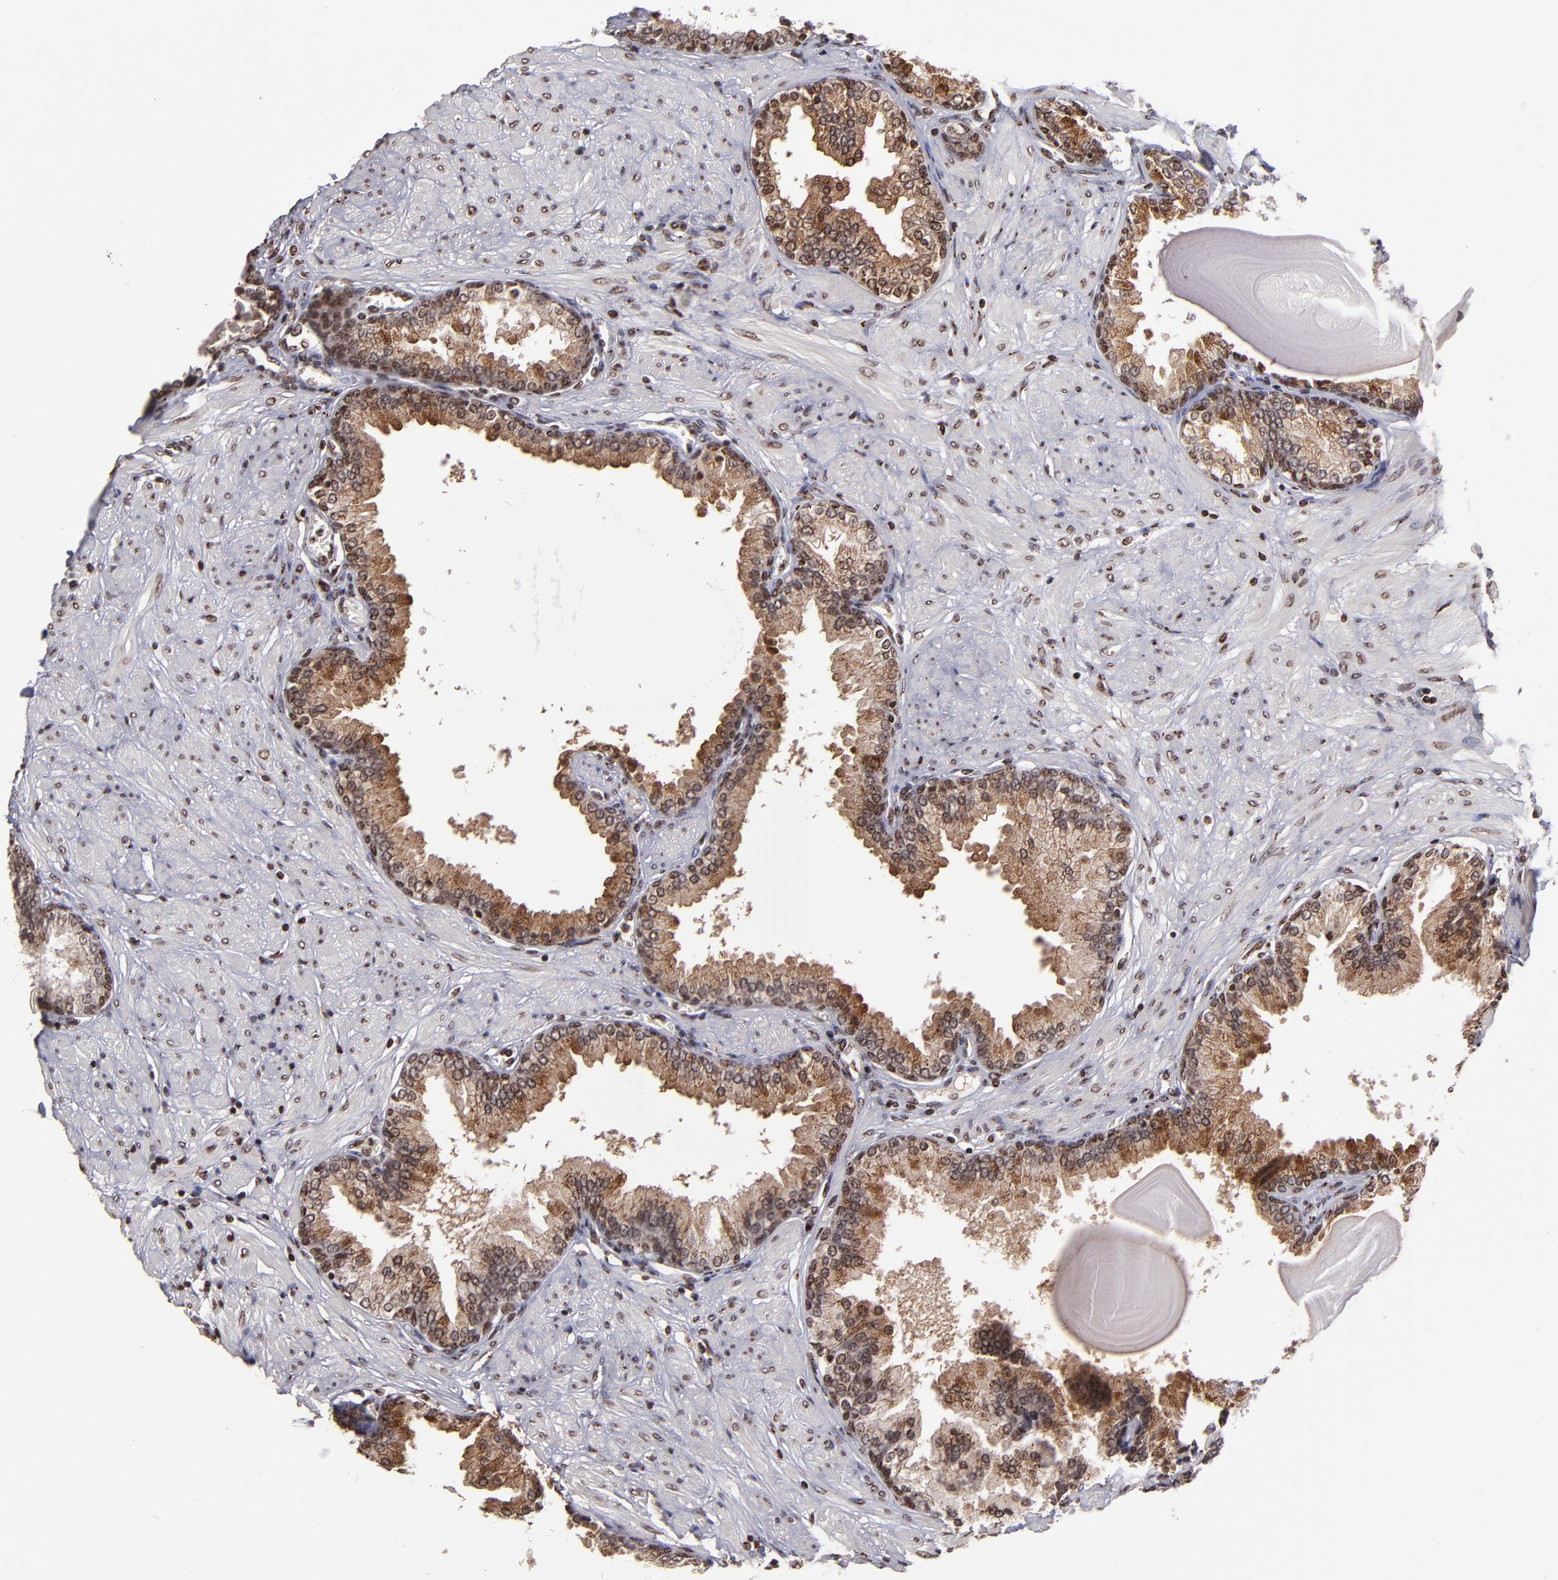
{"staining": {"intensity": "strong", "quantity": ">75%", "location": "cytoplasmic/membranous,nuclear"}, "tissue": "prostate", "cell_type": "Glandular cells", "image_type": "normal", "snomed": [{"axis": "morphology", "description": "Normal tissue, NOS"}, {"axis": "topography", "description": "Prostate"}], "caption": "Prostate stained with DAB immunohistochemistry (IHC) exhibits high levels of strong cytoplasmic/membranous,nuclear staining in about >75% of glandular cells. The protein is shown in brown color, while the nuclei are stained blue.", "gene": "CSDC2", "patient": {"sex": "male", "age": 51}}